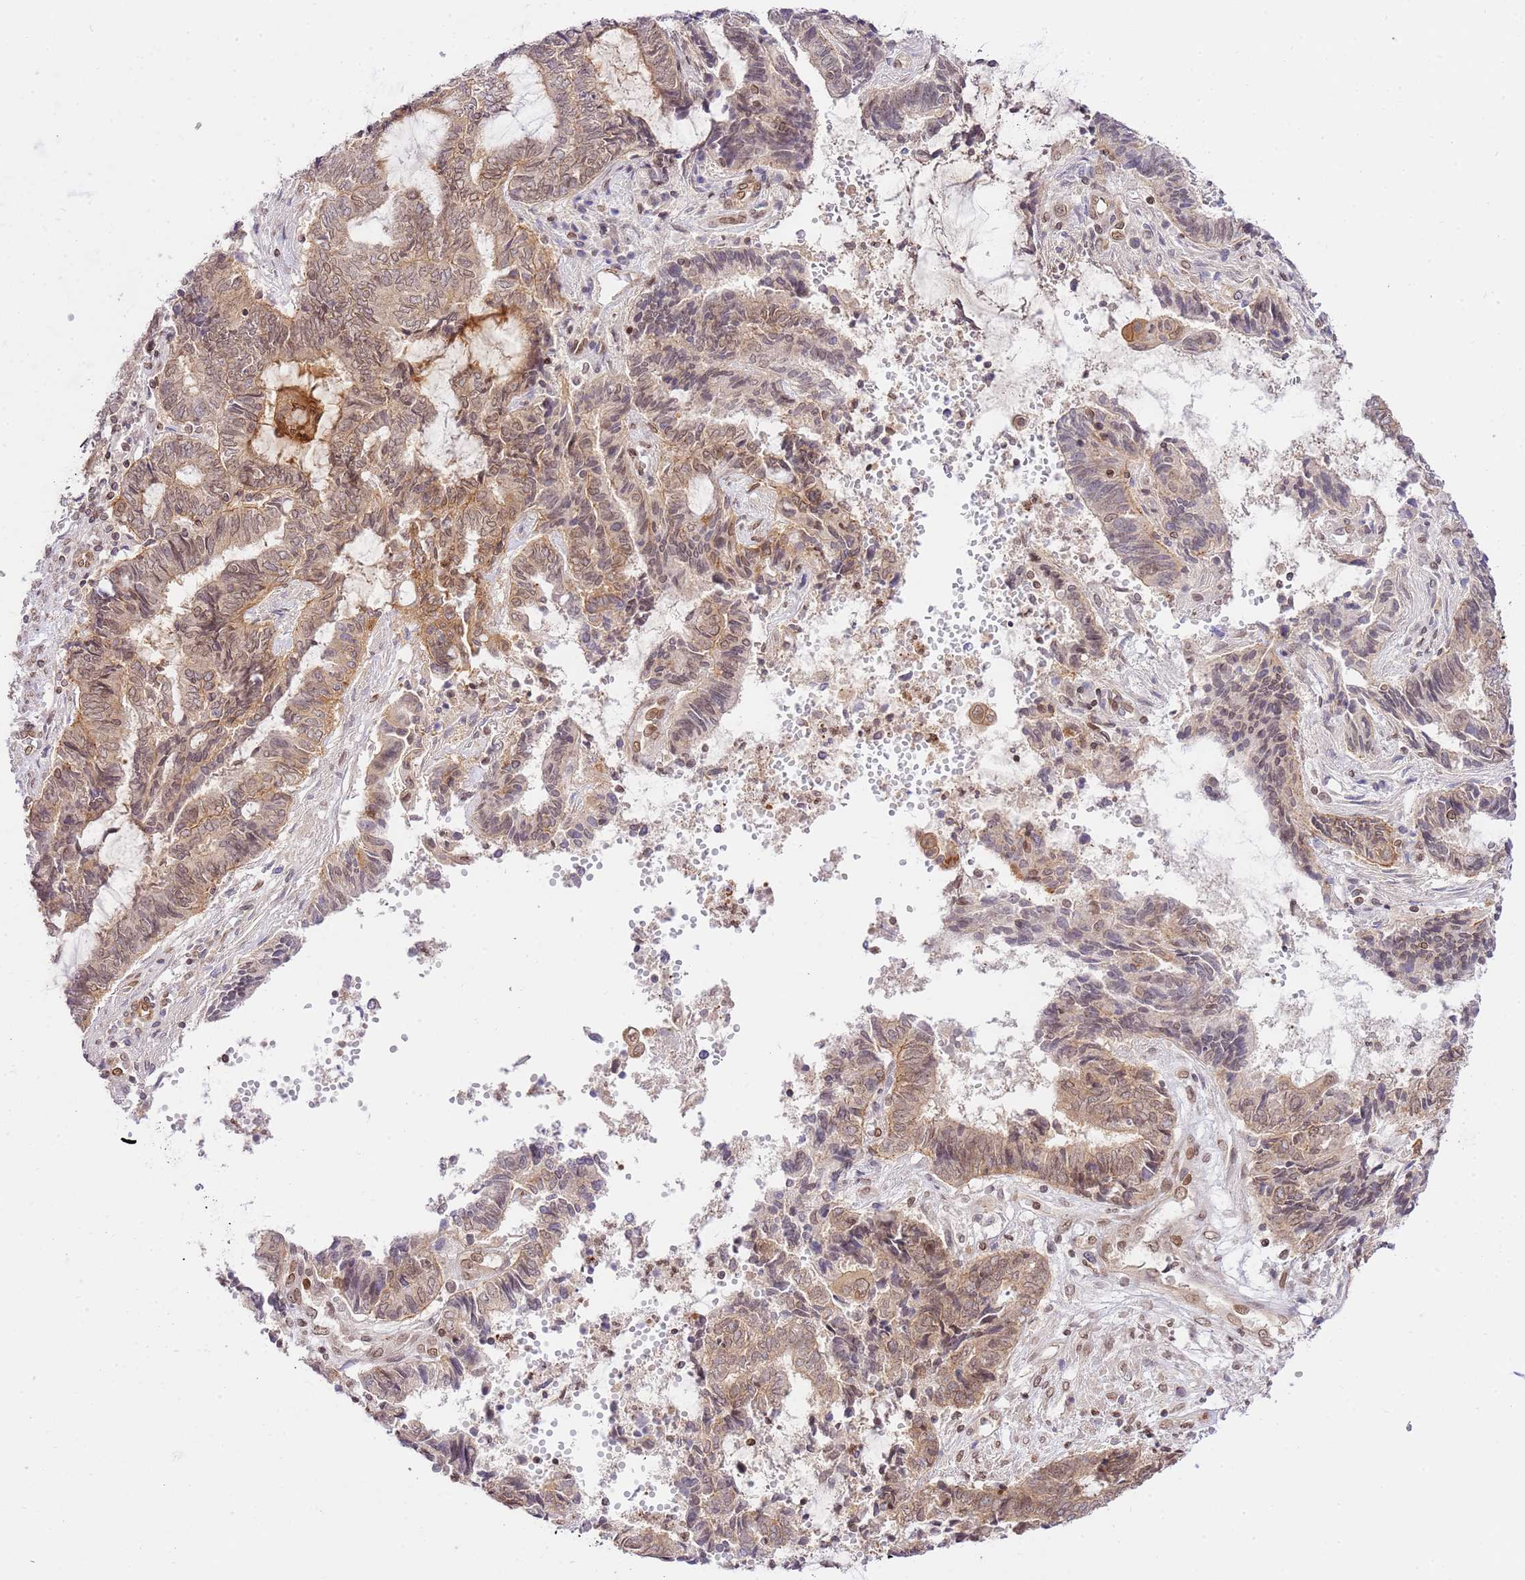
{"staining": {"intensity": "weak", "quantity": ">75%", "location": "cytoplasmic/membranous,nuclear"}, "tissue": "endometrial cancer", "cell_type": "Tumor cells", "image_type": "cancer", "snomed": [{"axis": "morphology", "description": "Adenocarcinoma, NOS"}, {"axis": "topography", "description": "Uterus"}, {"axis": "topography", "description": "Endometrium"}], "caption": "Adenocarcinoma (endometrial) was stained to show a protein in brown. There is low levels of weak cytoplasmic/membranous and nuclear positivity in about >75% of tumor cells.", "gene": "TRIM37", "patient": {"sex": "female", "age": 70}}